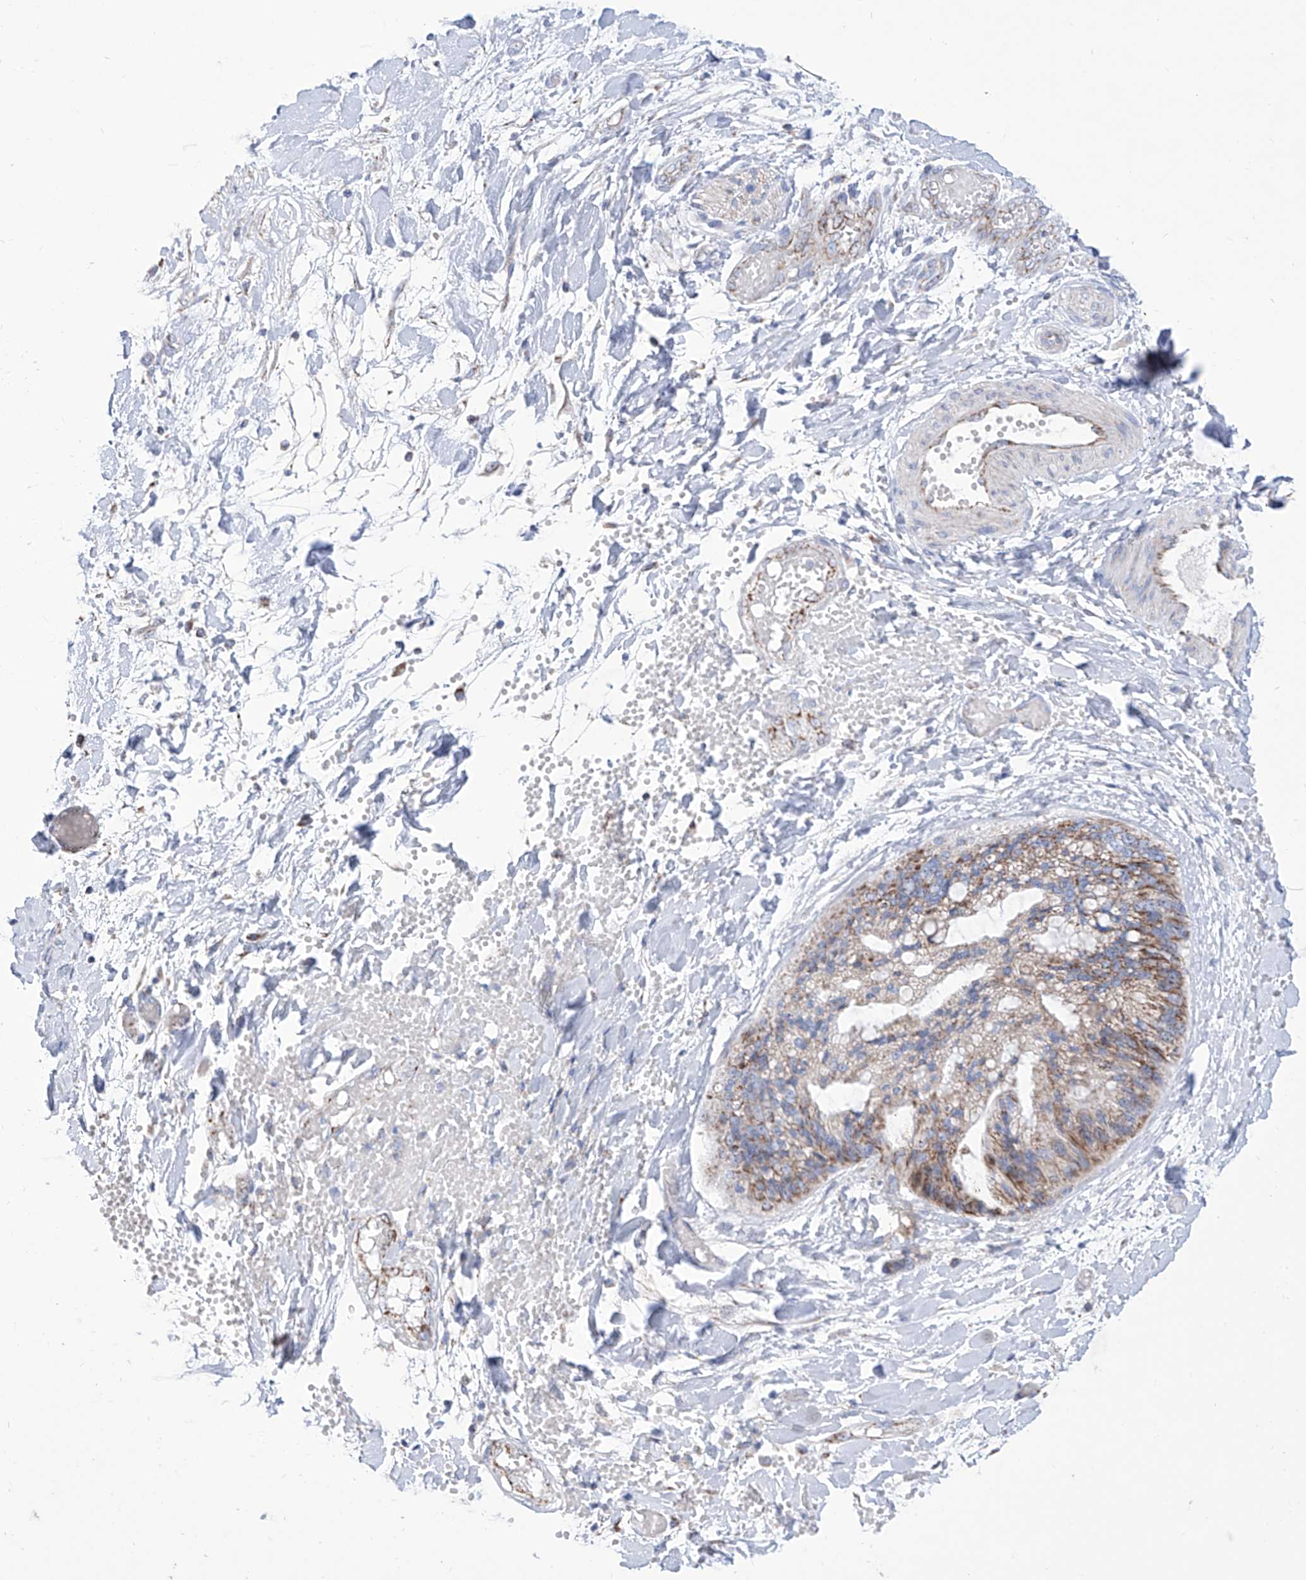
{"staining": {"intensity": "moderate", "quantity": ">75%", "location": "cytoplasmic/membranous"}, "tissue": "ovarian cancer", "cell_type": "Tumor cells", "image_type": "cancer", "snomed": [{"axis": "morphology", "description": "Cystadenocarcinoma, mucinous, NOS"}, {"axis": "topography", "description": "Ovary"}], "caption": "Ovarian mucinous cystadenocarcinoma stained with DAB (3,3'-diaminobenzidine) immunohistochemistry exhibits medium levels of moderate cytoplasmic/membranous expression in about >75% of tumor cells.", "gene": "ALDH6A1", "patient": {"sex": "female", "age": 39}}